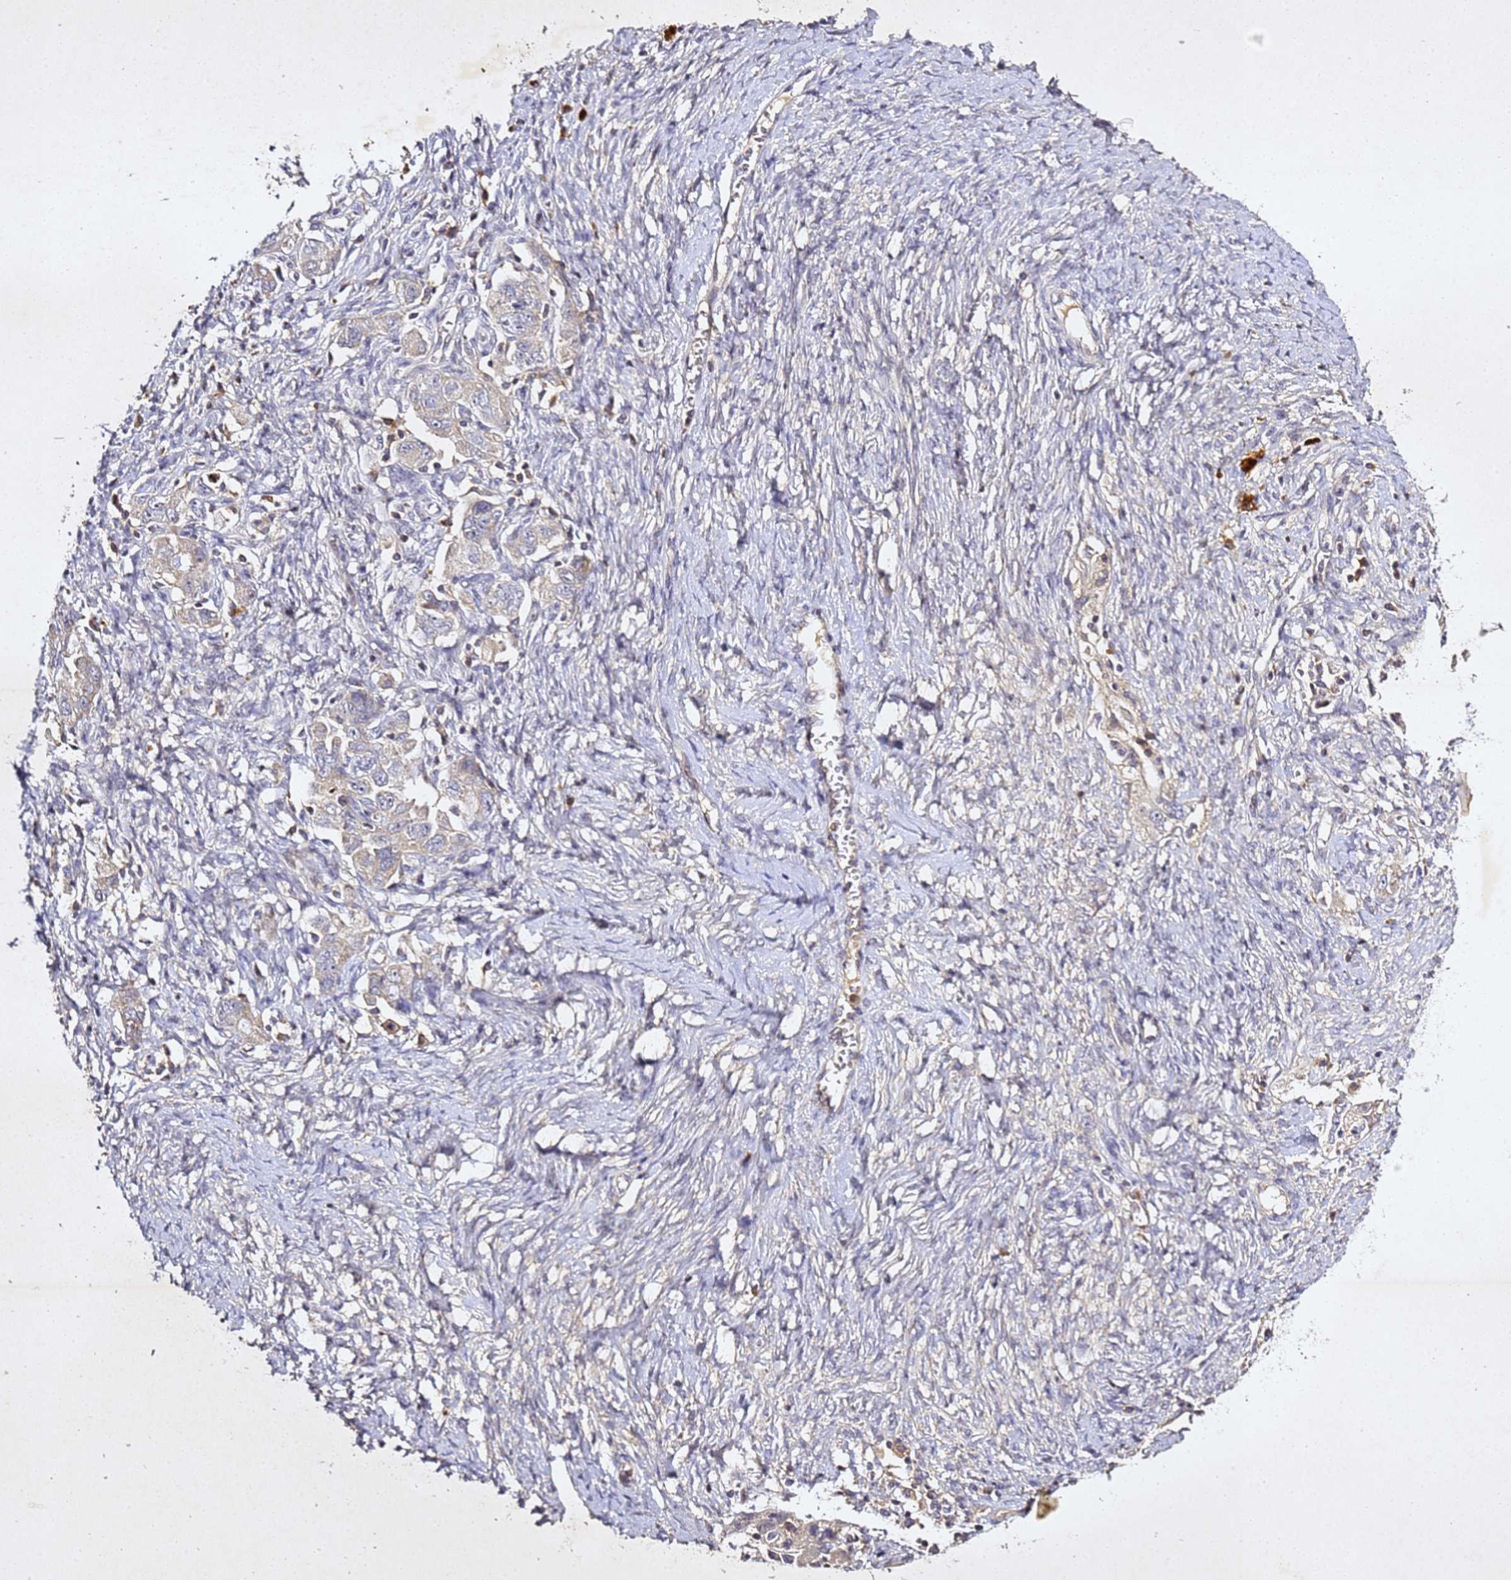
{"staining": {"intensity": "weak", "quantity": "25%-75%", "location": "cytoplasmic/membranous"}, "tissue": "ovarian cancer", "cell_type": "Tumor cells", "image_type": "cancer", "snomed": [{"axis": "morphology", "description": "Carcinoma, NOS"}, {"axis": "morphology", "description": "Cystadenocarcinoma, serous, NOS"}, {"axis": "topography", "description": "Ovary"}], "caption": "A low amount of weak cytoplasmic/membranous positivity is seen in about 25%-75% of tumor cells in serous cystadenocarcinoma (ovarian) tissue.", "gene": "SV2B", "patient": {"sex": "female", "age": 69}}